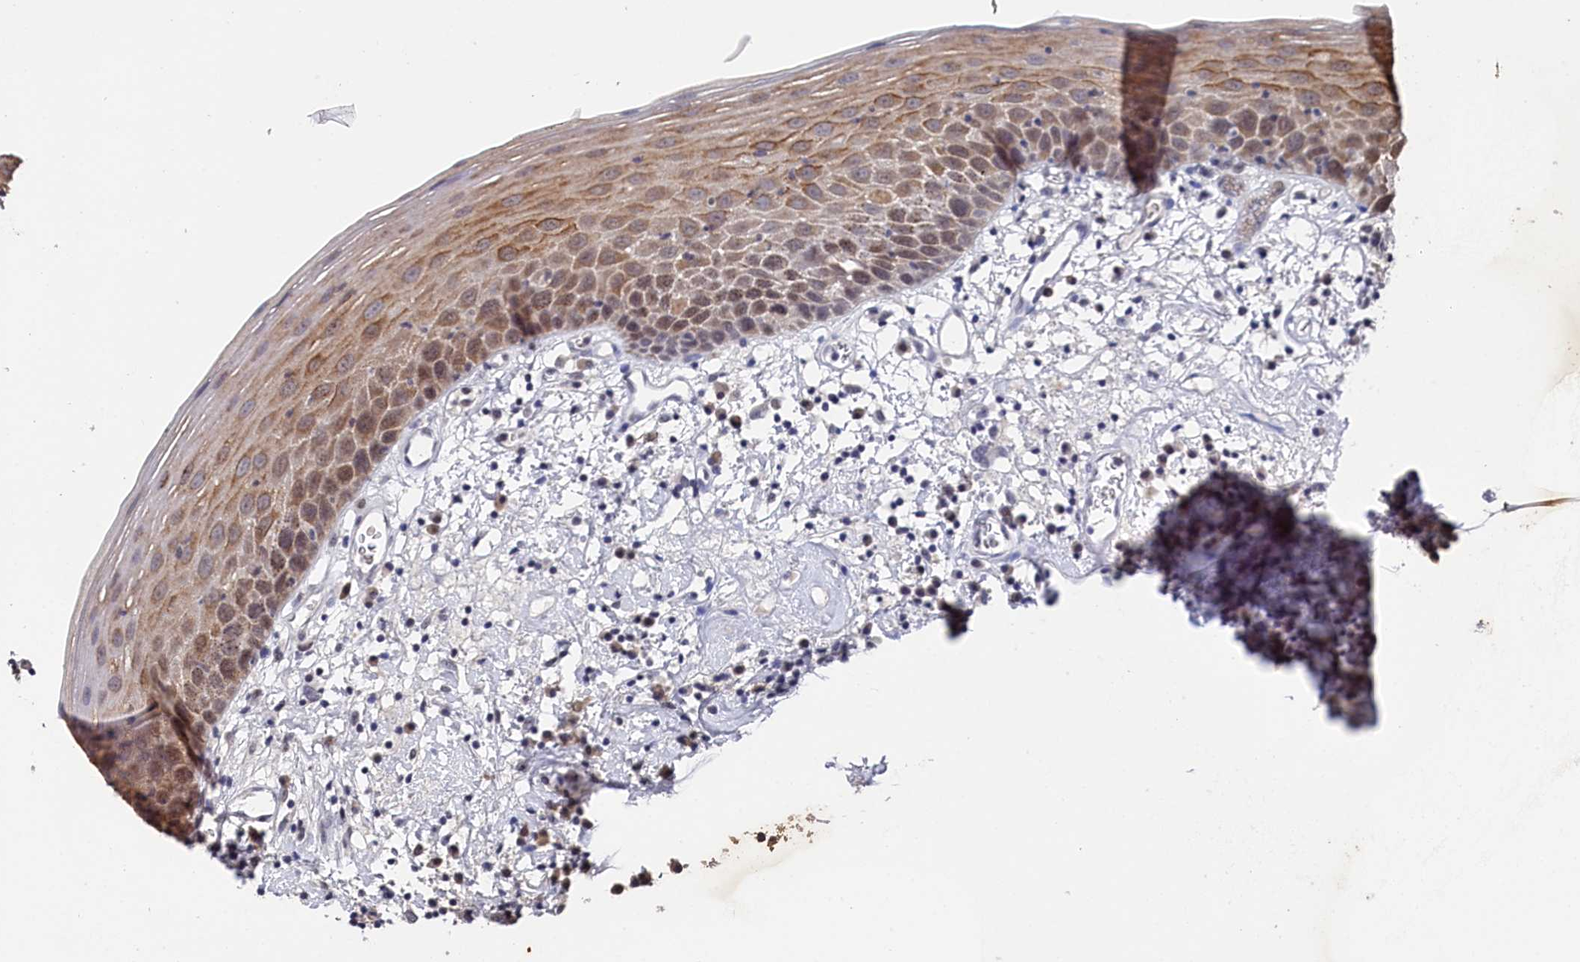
{"staining": {"intensity": "moderate", "quantity": "25%-75%", "location": "cytoplasmic/membranous"}, "tissue": "oral mucosa", "cell_type": "Squamous epithelial cells", "image_type": "normal", "snomed": [{"axis": "morphology", "description": "Normal tissue, NOS"}, {"axis": "topography", "description": "Oral tissue"}], "caption": "This histopathology image reveals immunohistochemistry (IHC) staining of benign human oral mucosa, with medium moderate cytoplasmic/membranous positivity in about 25%-75% of squamous epithelial cells.", "gene": "TIGD4", "patient": {"sex": "male", "age": 74}}